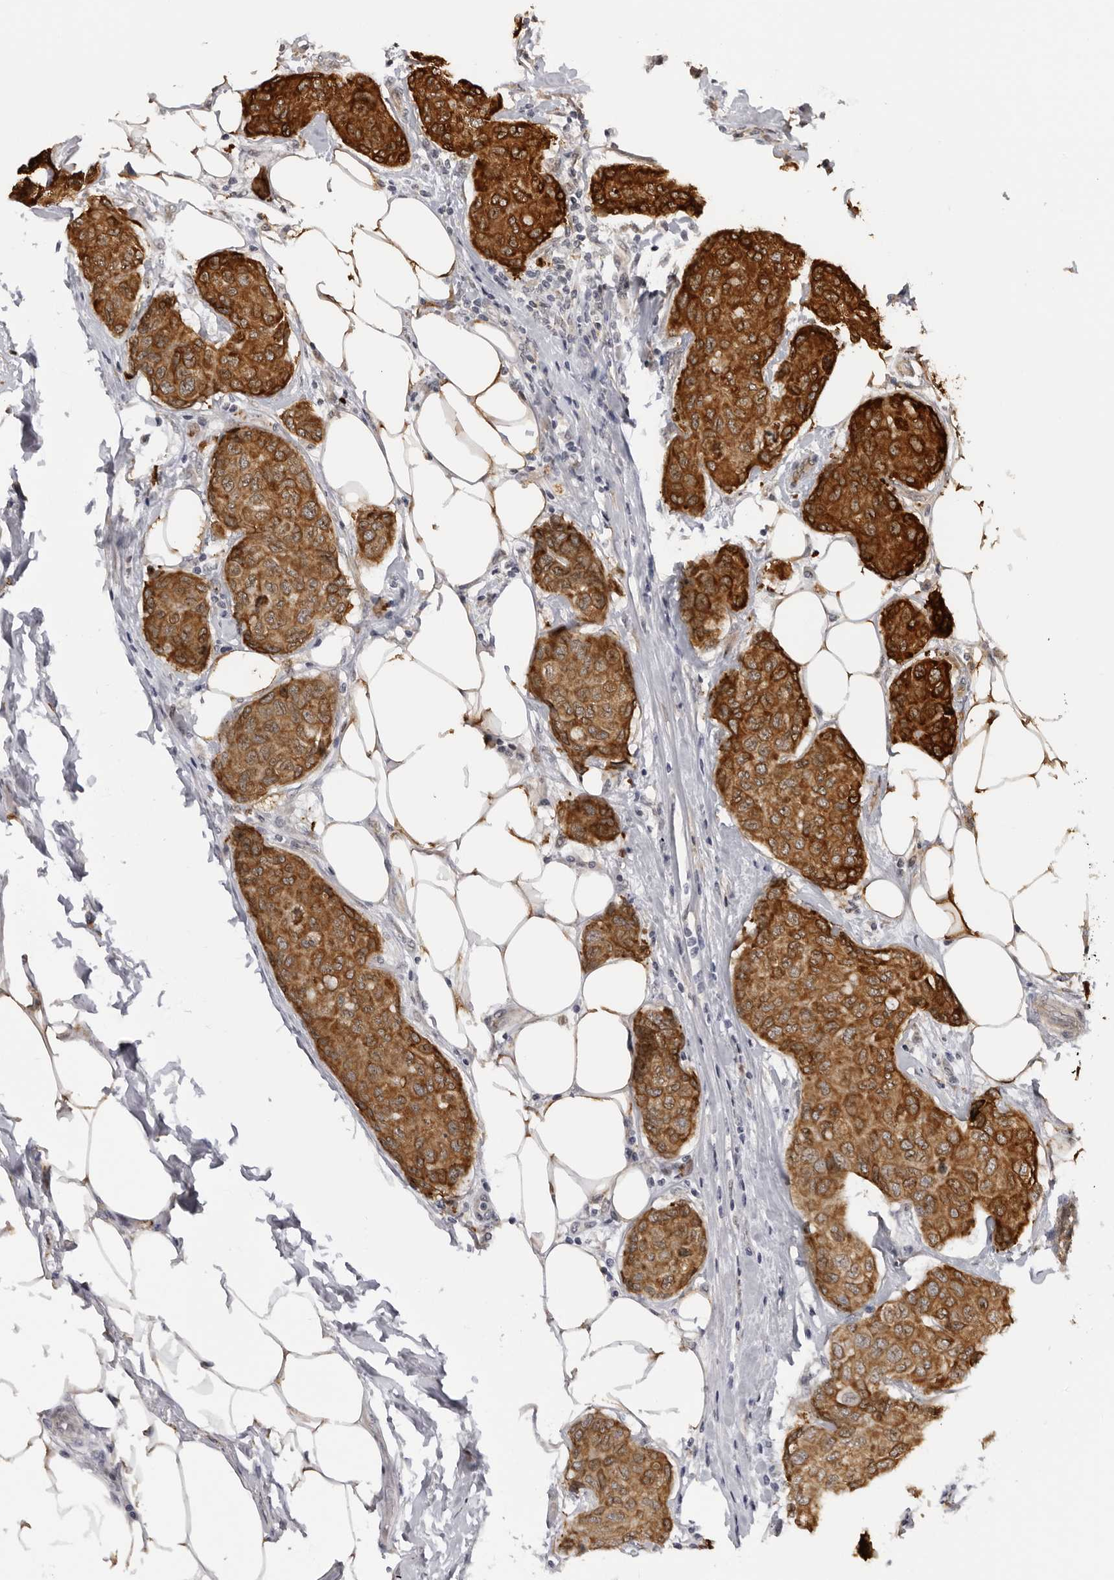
{"staining": {"intensity": "strong", "quantity": ">75%", "location": "cytoplasmic/membranous"}, "tissue": "breast cancer", "cell_type": "Tumor cells", "image_type": "cancer", "snomed": [{"axis": "morphology", "description": "Duct carcinoma"}, {"axis": "topography", "description": "Breast"}], "caption": "Immunohistochemical staining of human breast invasive ductal carcinoma displays strong cytoplasmic/membranous protein positivity in approximately >75% of tumor cells.", "gene": "DNAH14", "patient": {"sex": "female", "age": 80}}